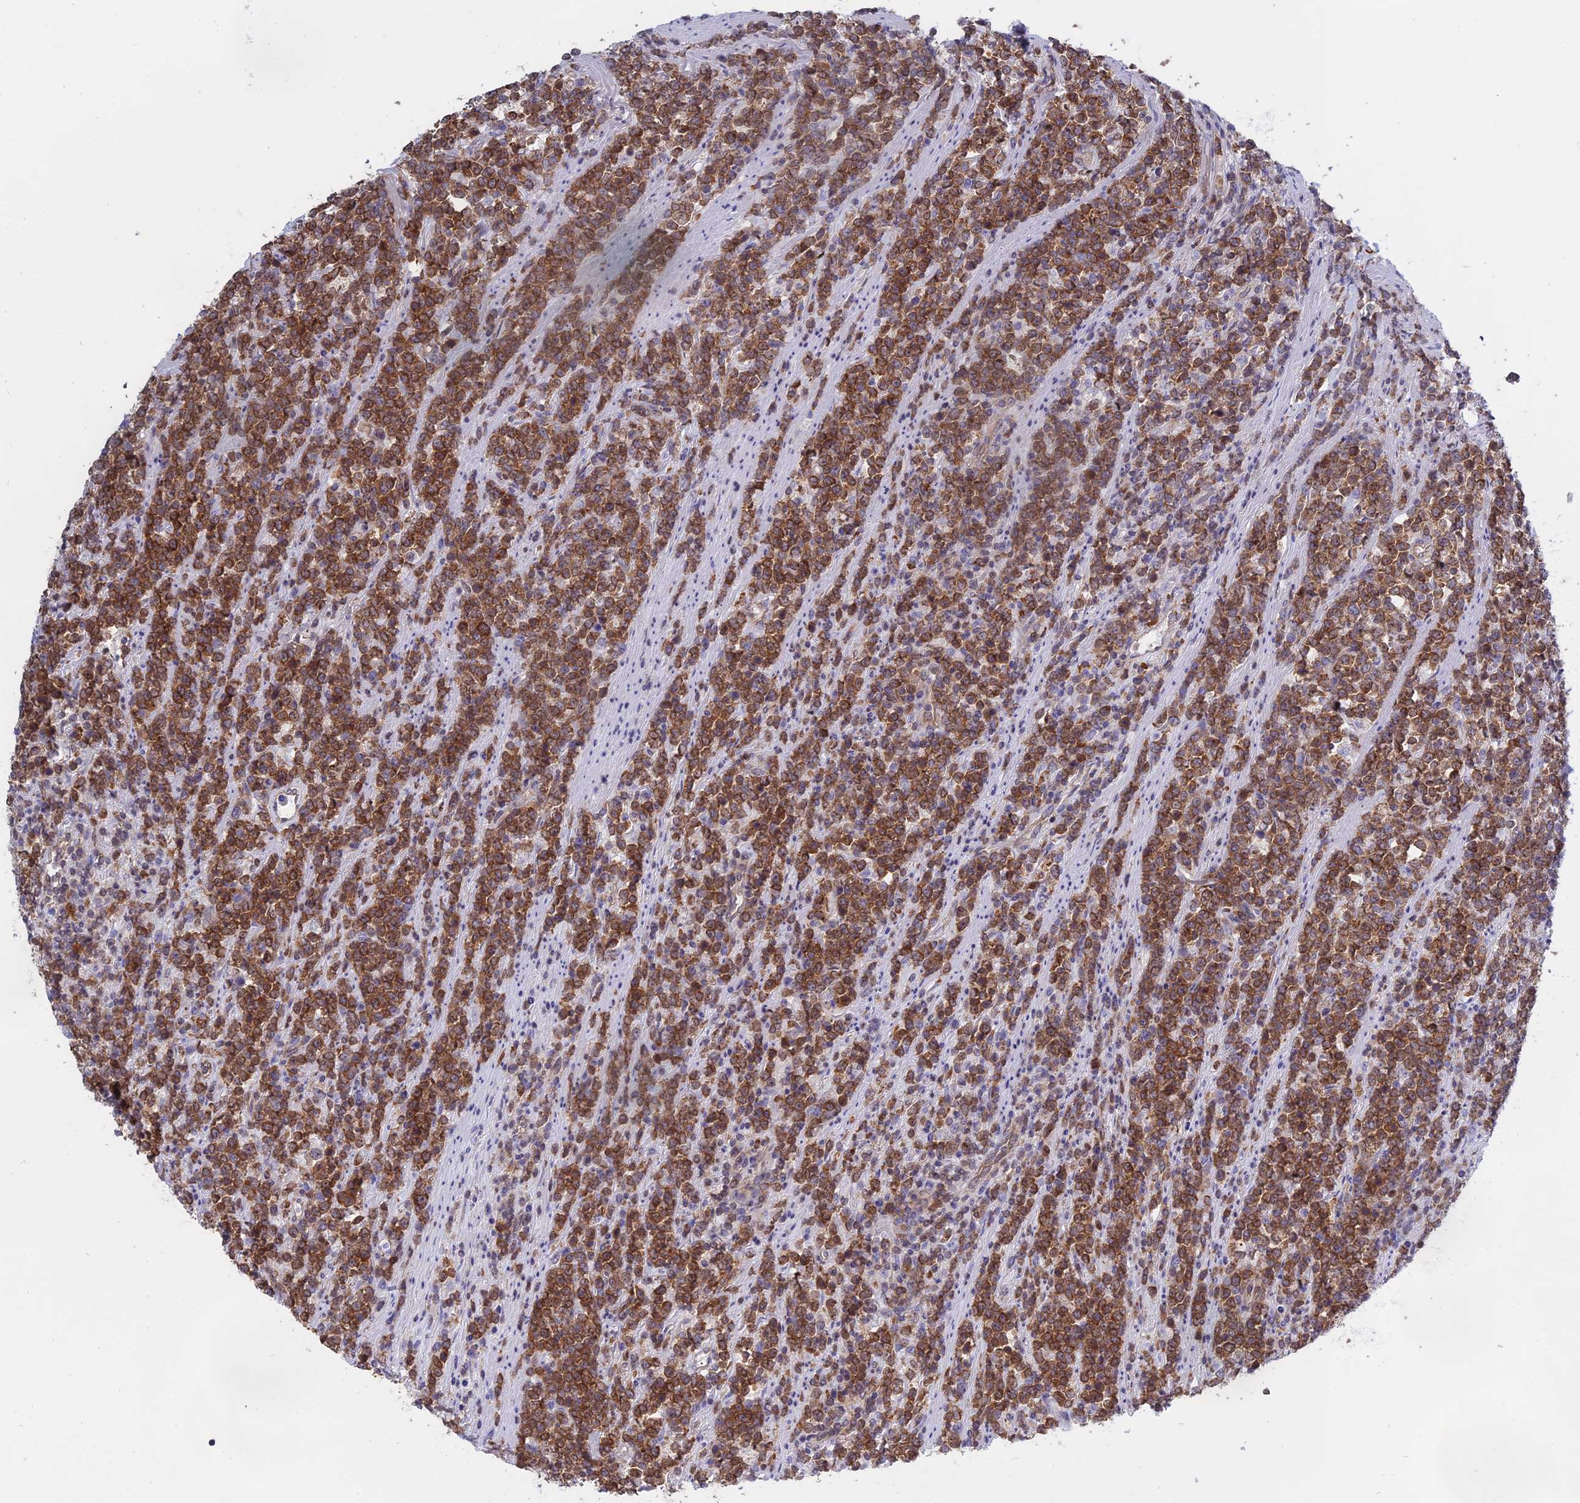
{"staining": {"intensity": "strong", "quantity": ">75%", "location": "cytoplasmic/membranous"}, "tissue": "lymphoma", "cell_type": "Tumor cells", "image_type": "cancer", "snomed": [{"axis": "morphology", "description": "Malignant lymphoma, non-Hodgkin's type, High grade"}, {"axis": "topography", "description": "Small intestine"}], "caption": "Approximately >75% of tumor cells in lymphoma demonstrate strong cytoplasmic/membranous protein positivity as visualized by brown immunohistochemical staining.", "gene": "NAA10", "patient": {"sex": "male", "age": 8}}